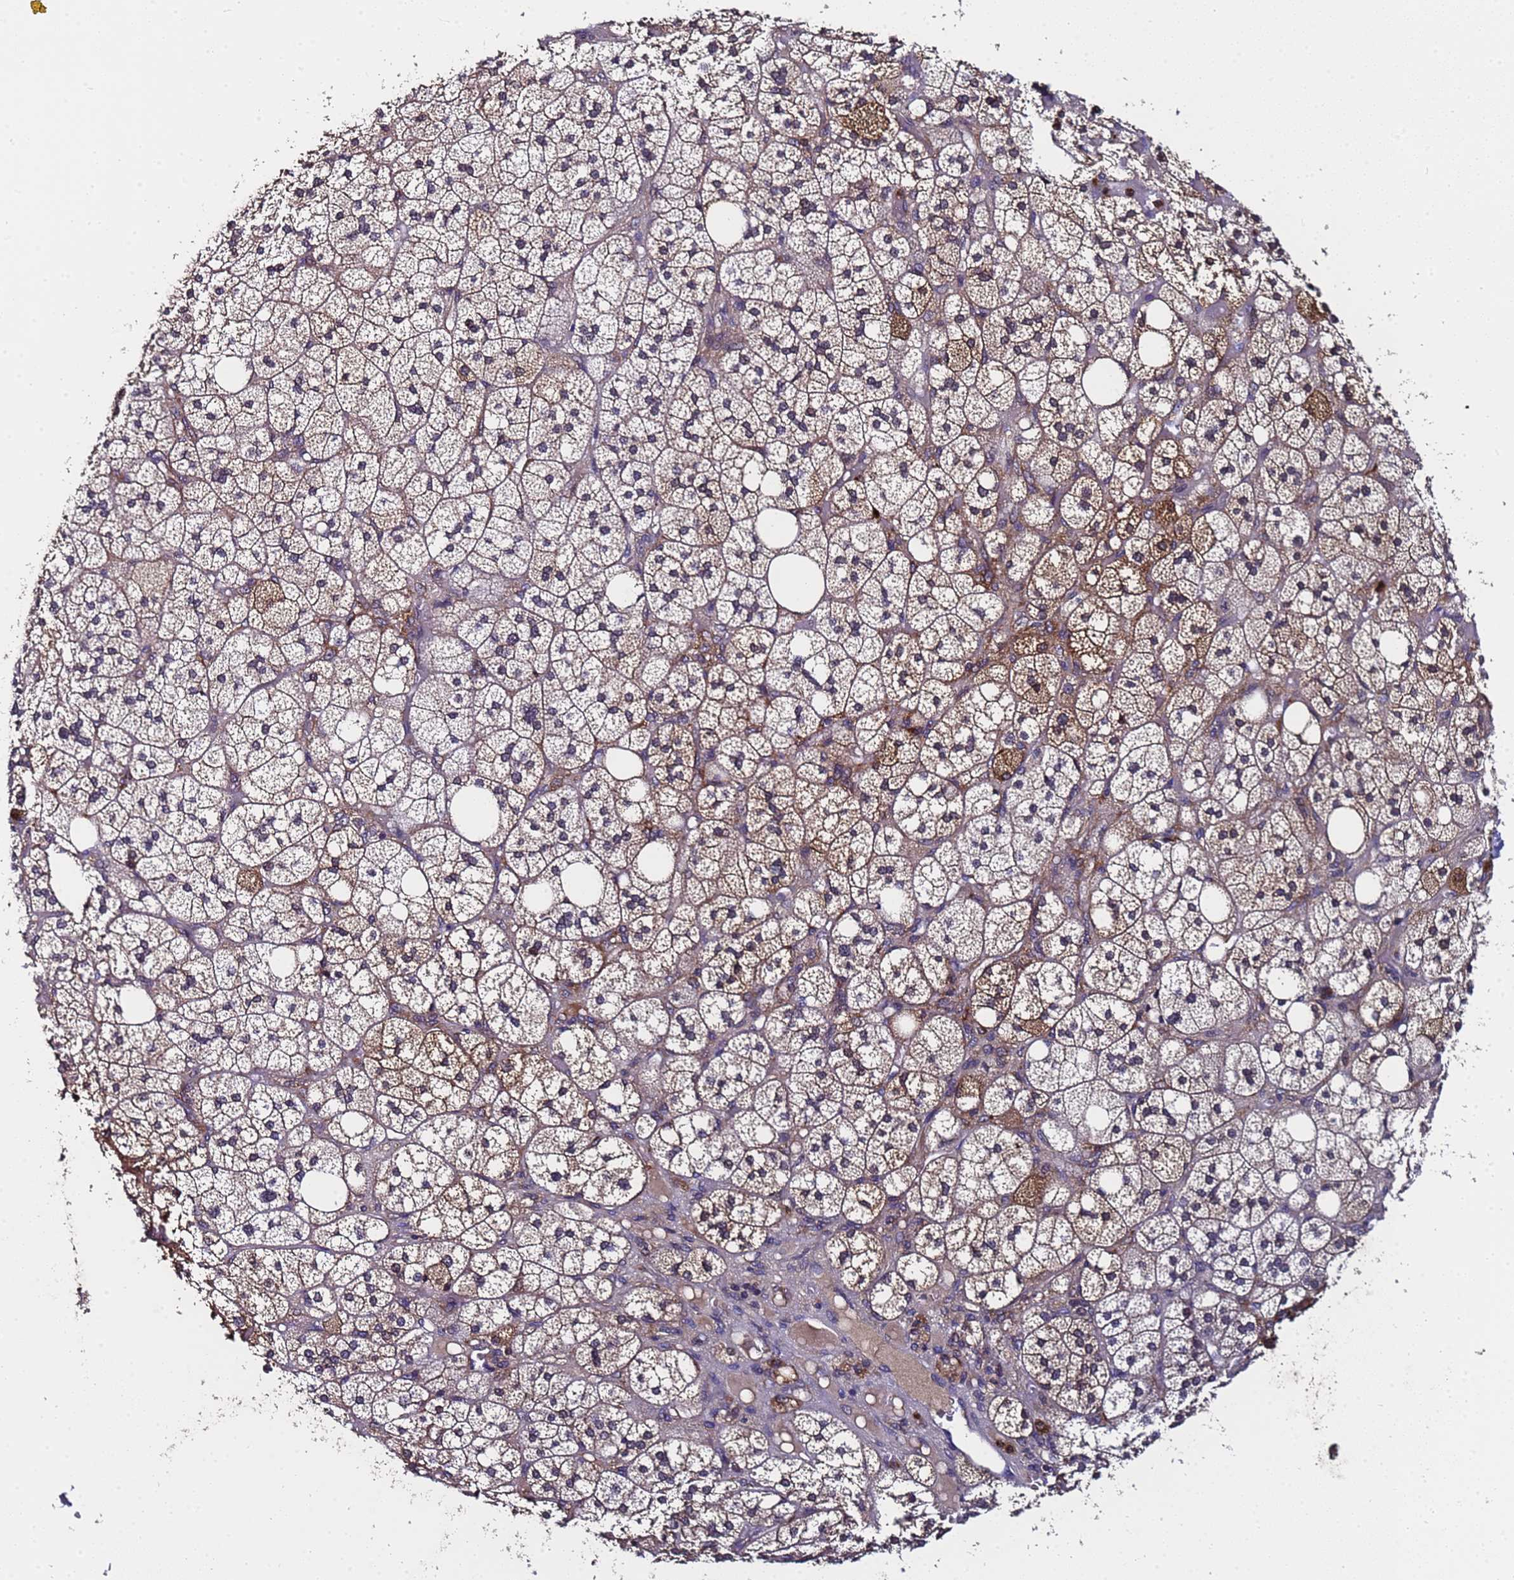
{"staining": {"intensity": "moderate", "quantity": "25%-75%", "location": "cytoplasmic/membranous"}, "tissue": "adrenal gland", "cell_type": "Glandular cells", "image_type": "normal", "snomed": [{"axis": "morphology", "description": "Normal tissue, NOS"}, {"axis": "topography", "description": "Adrenal gland"}], "caption": "Immunohistochemistry image of unremarkable human adrenal gland stained for a protein (brown), which exhibits medium levels of moderate cytoplasmic/membranous expression in about 25%-75% of glandular cells.", "gene": "GSTCD", "patient": {"sex": "male", "age": 61}}